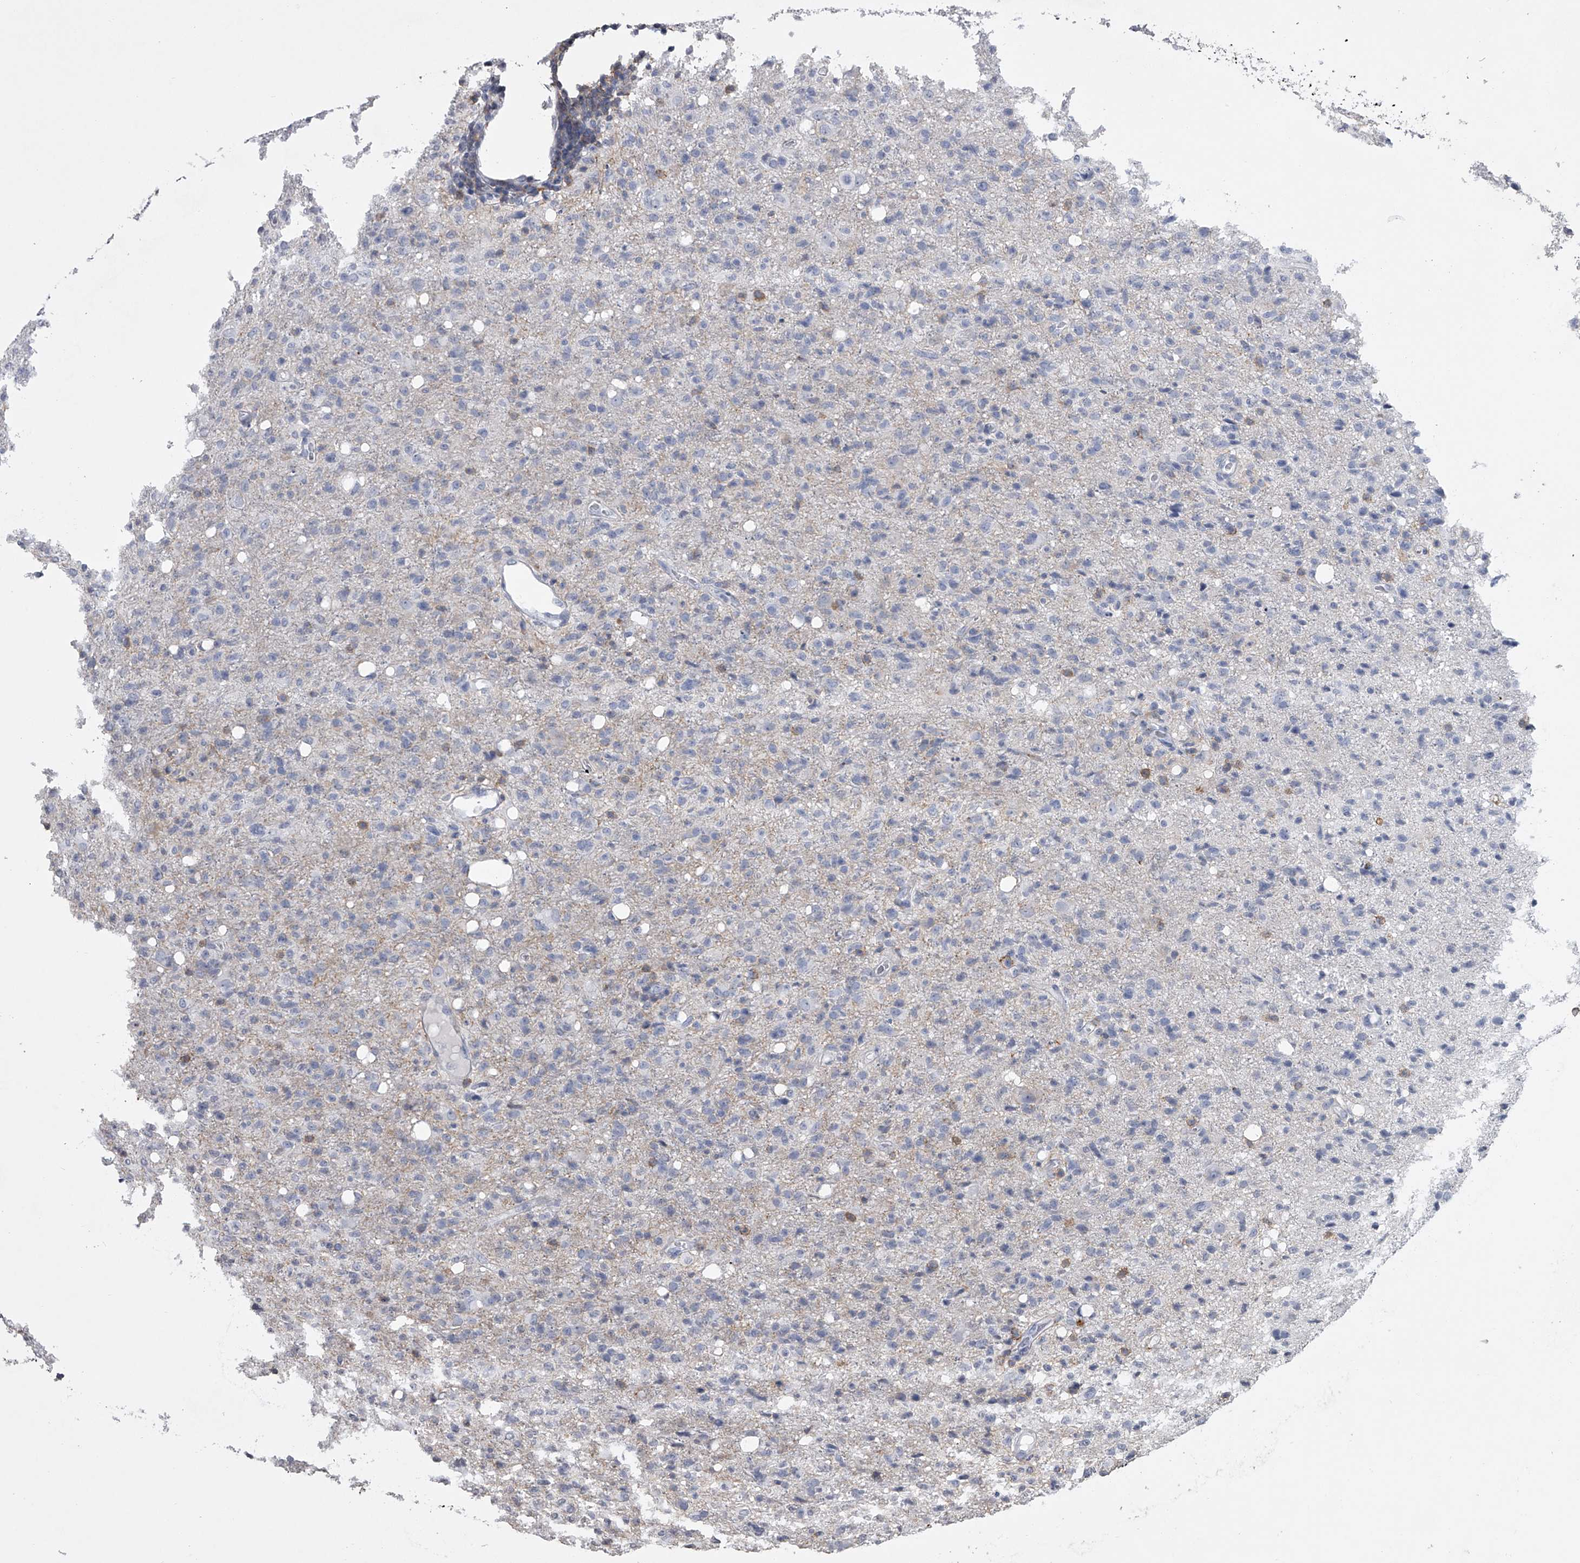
{"staining": {"intensity": "negative", "quantity": "none", "location": "none"}, "tissue": "glioma", "cell_type": "Tumor cells", "image_type": "cancer", "snomed": [{"axis": "morphology", "description": "Glioma, malignant, High grade"}, {"axis": "topography", "description": "Brain"}], "caption": "The image shows no significant staining in tumor cells of malignant glioma (high-grade).", "gene": "TASP1", "patient": {"sex": "female", "age": 57}}